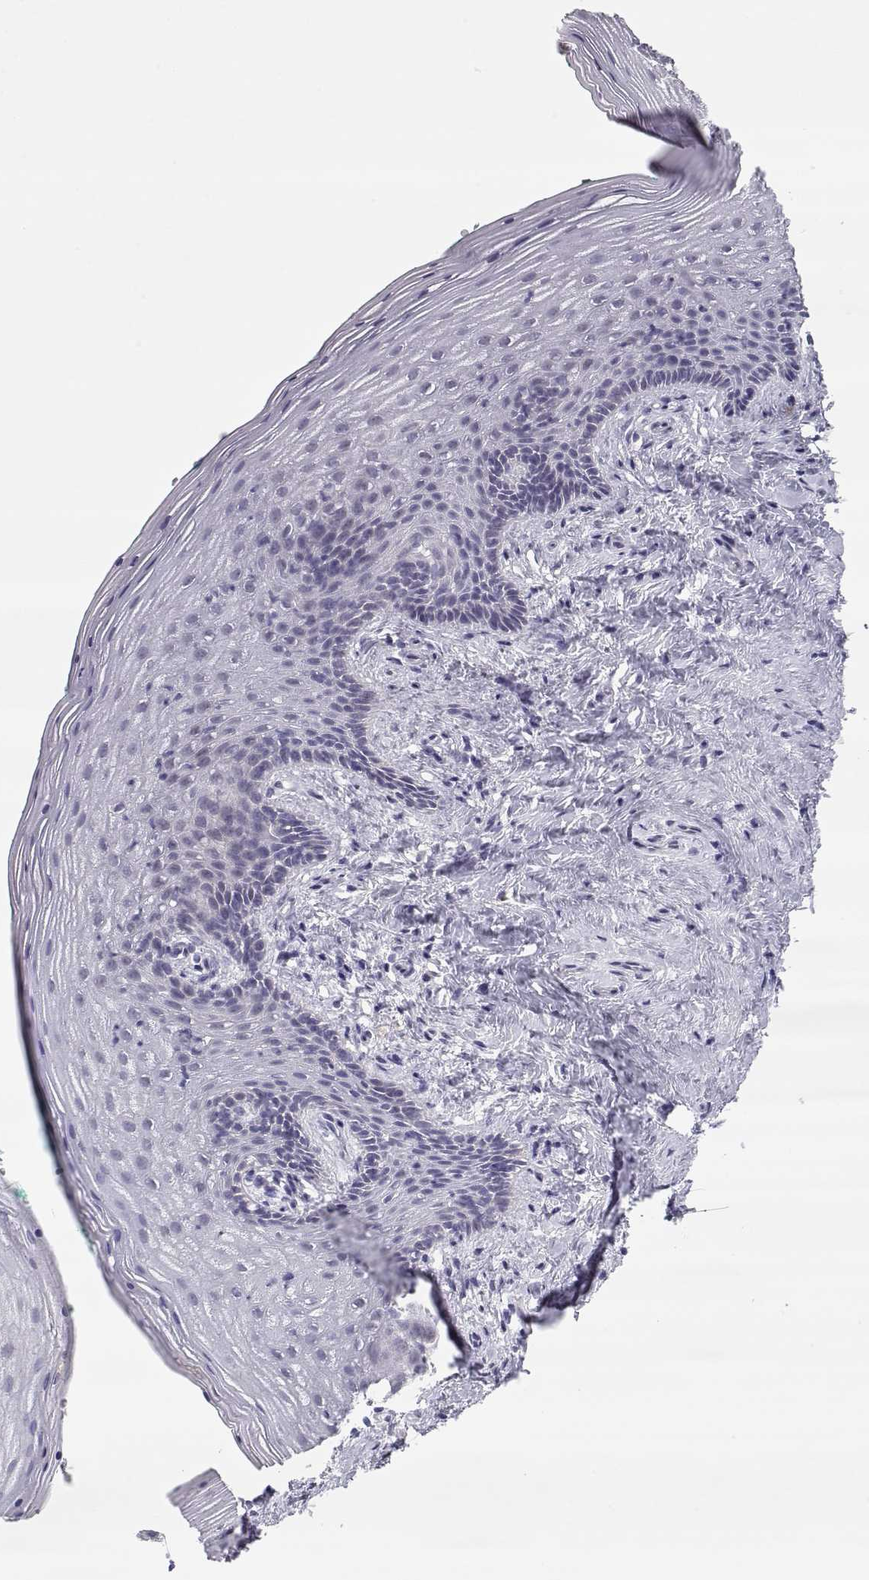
{"staining": {"intensity": "negative", "quantity": "none", "location": "none"}, "tissue": "vagina", "cell_type": "Squamous epithelial cells", "image_type": "normal", "snomed": [{"axis": "morphology", "description": "Normal tissue, NOS"}, {"axis": "topography", "description": "Vagina"}], "caption": "High magnification brightfield microscopy of unremarkable vagina stained with DAB (3,3'-diaminobenzidine) (brown) and counterstained with hematoxylin (blue): squamous epithelial cells show no significant staining.", "gene": "NPVF", "patient": {"sex": "female", "age": 45}}